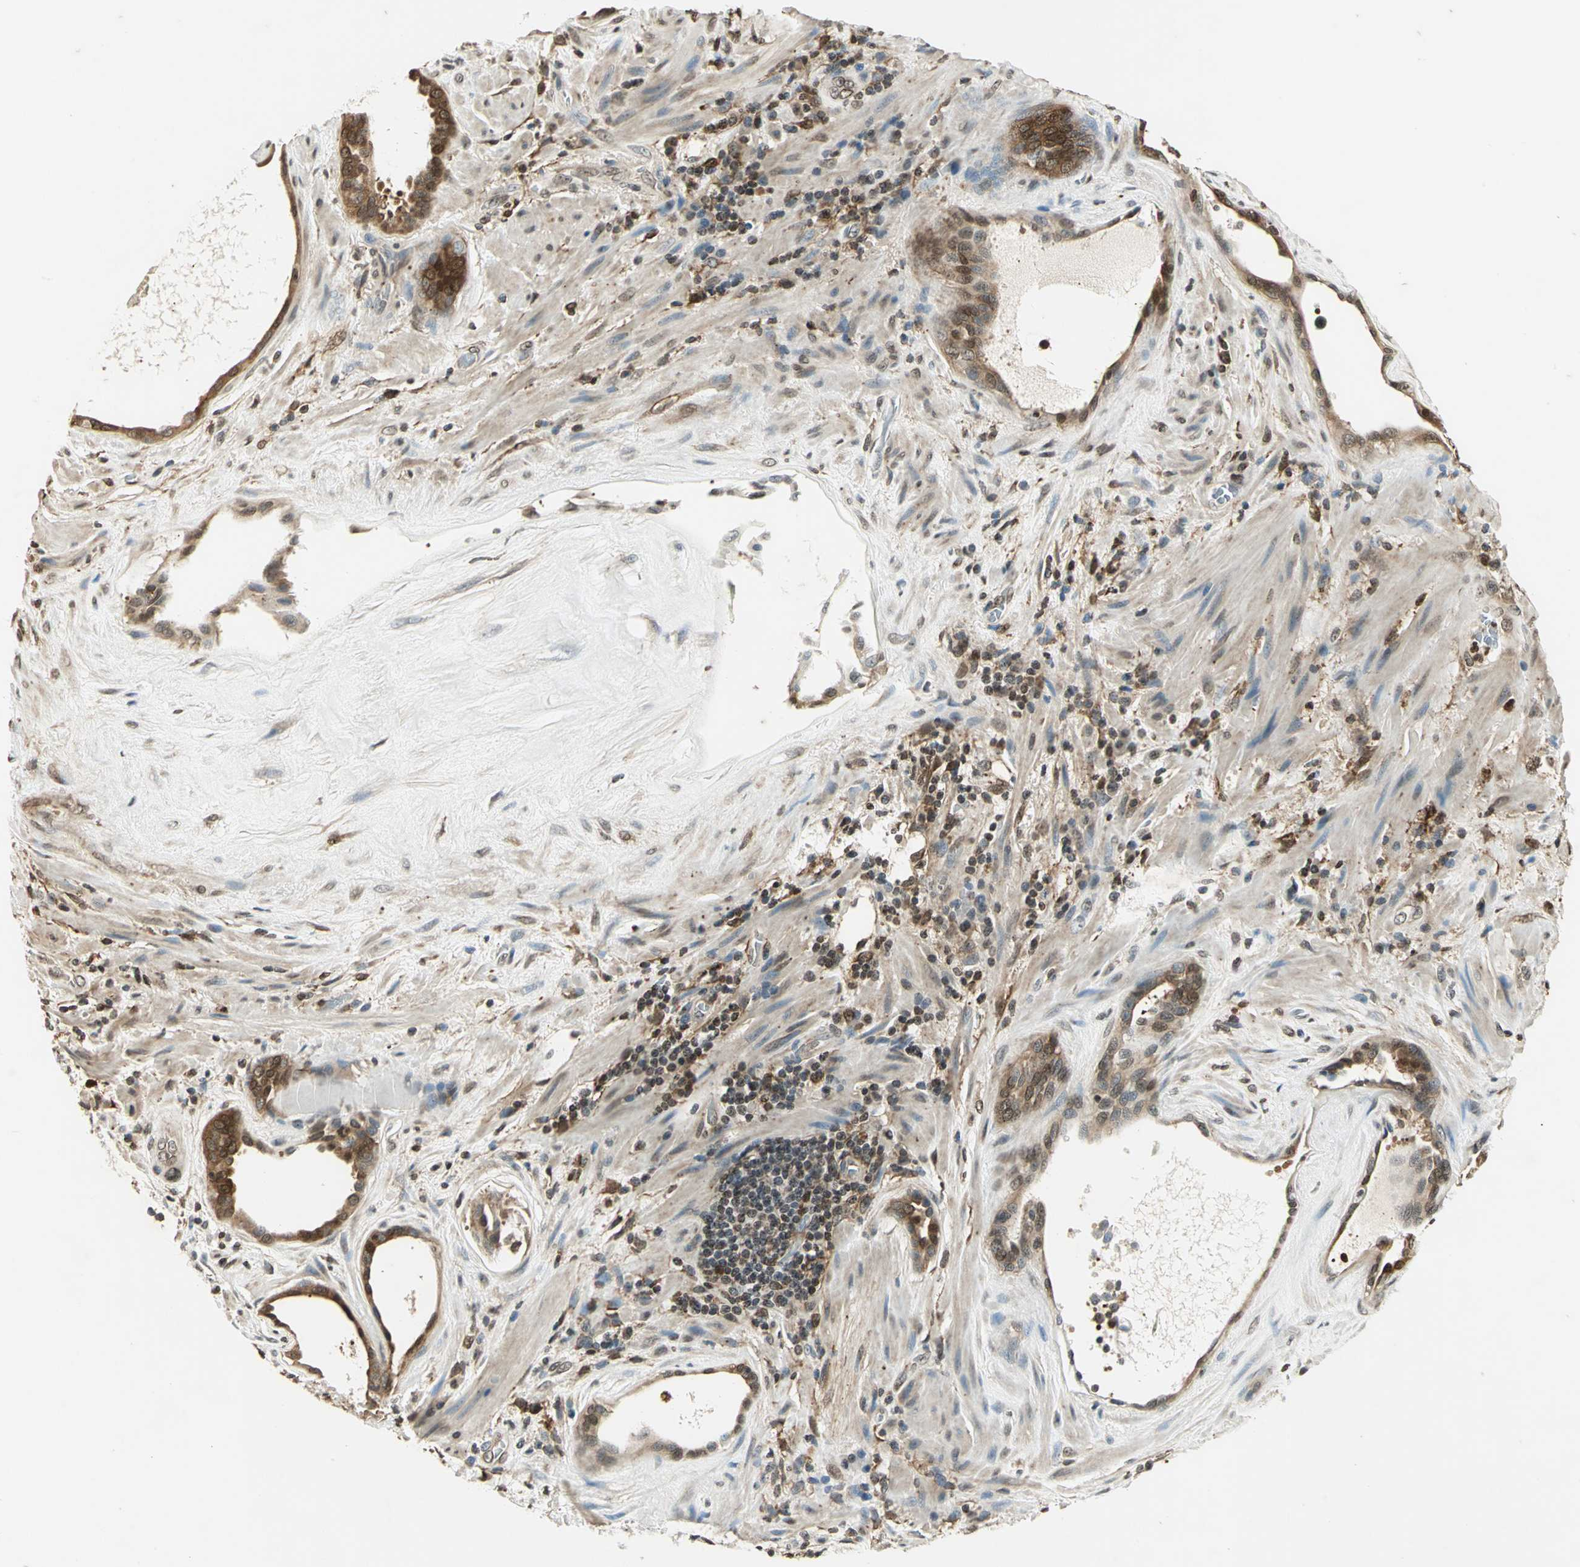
{"staining": {"intensity": "moderate", "quantity": "25%-75%", "location": "cytoplasmic/membranous"}, "tissue": "prostate cancer", "cell_type": "Tumor cells", "image_type": "cancer", "snomed": [{"axis": "morphology", "description": "Adenocarcinoma, High grade"}, {"axis": "topography", "description": "Prostate"}], "caption": "Immunohistochemical staining of human prostate adenocarcinoma (high-grade) reveals medium levels of moderate cytoplasmic/membranous expression in approximately 25%-75% of tumor cells.", "gene": "LGALS3", "patient": {"sex": "male", "age": 68}}